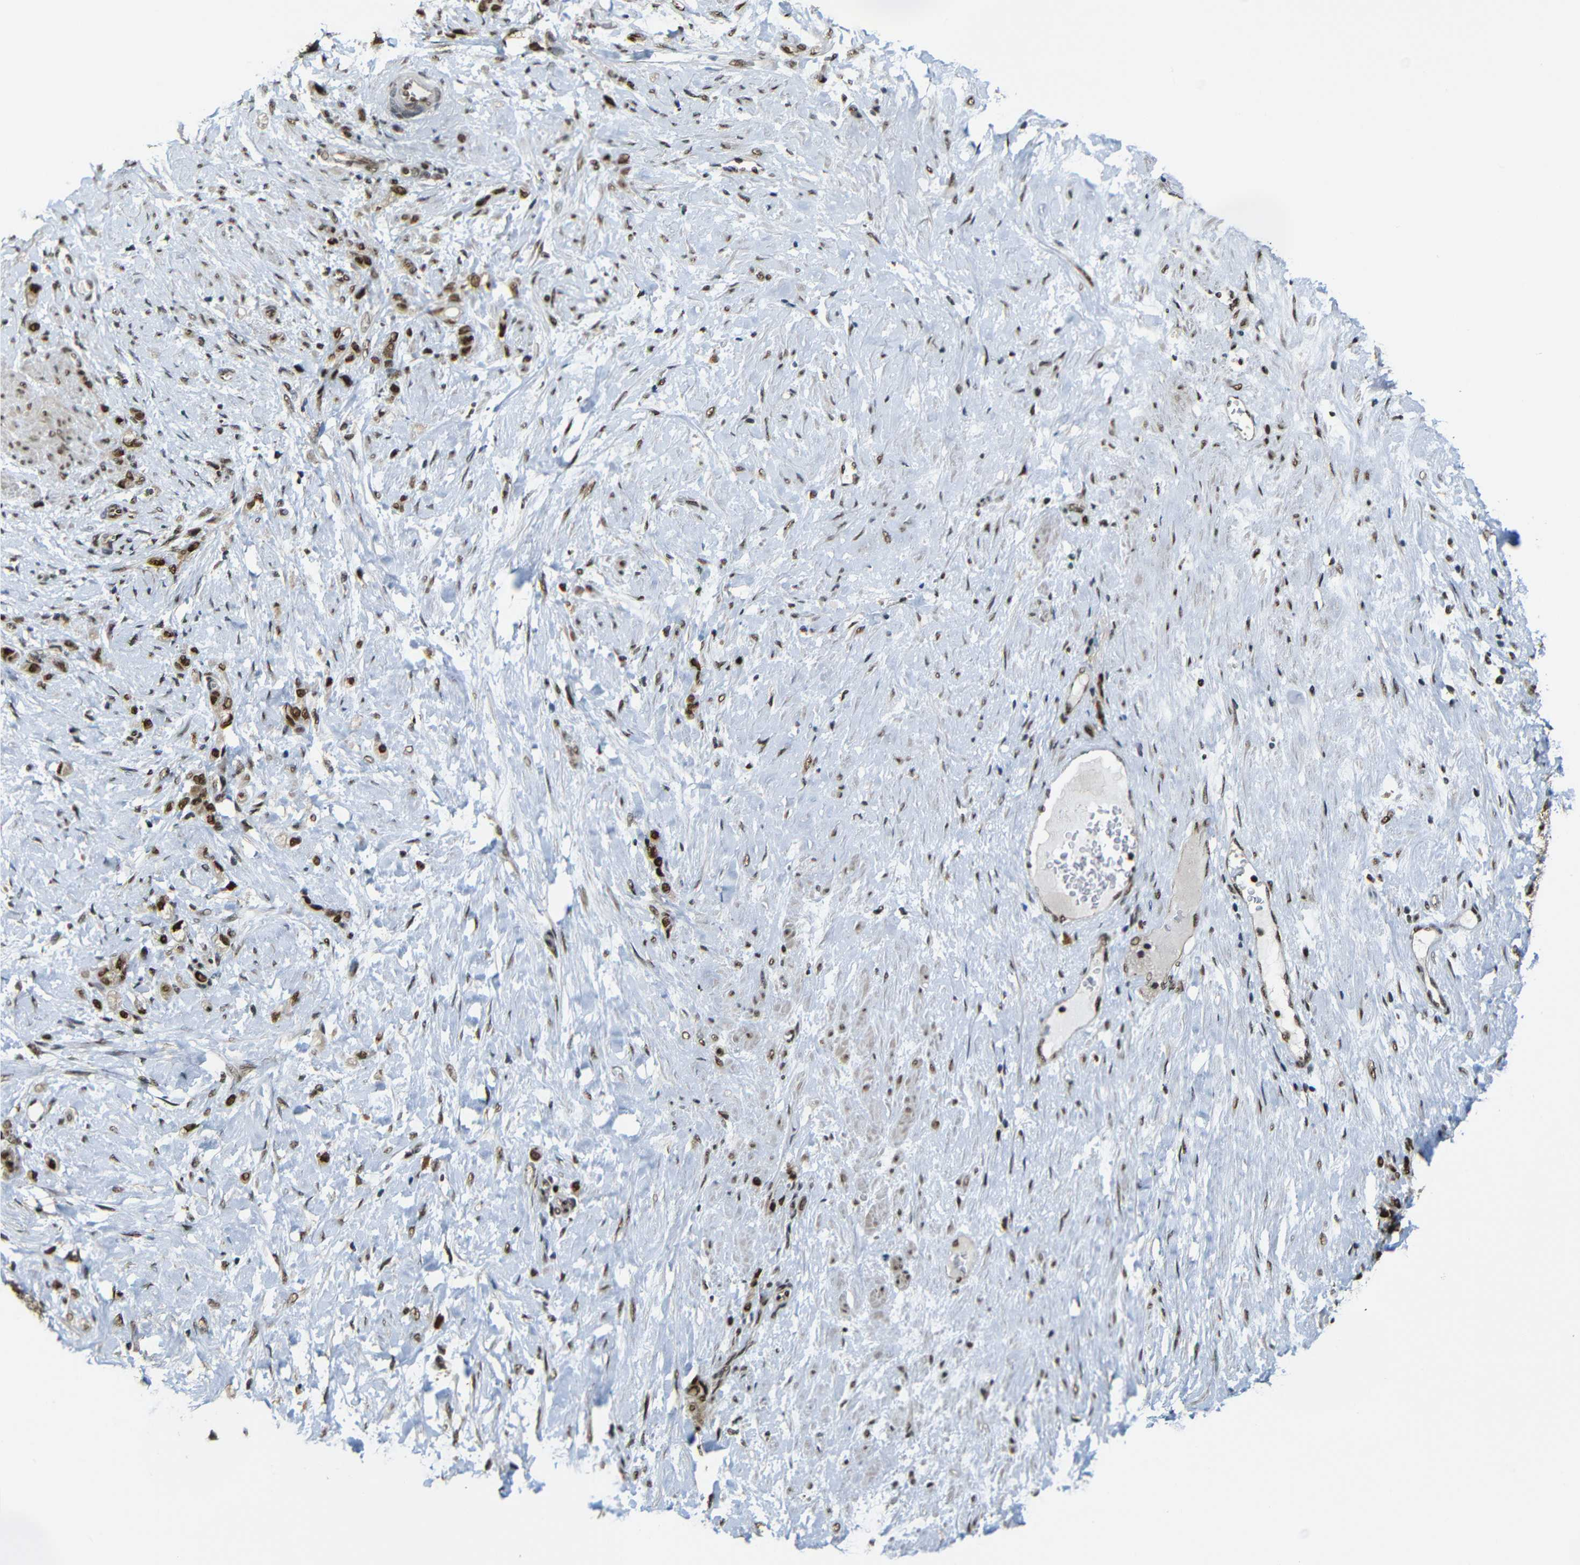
{"staining": {"intensity": "strong", "quantity": ">75%", "location": "cytoplasmic/membranous,nuclear"}, "tissue": "stomach cancer", "cell_type": "Tumor cells", "image_type": "cancer", "snomed": [{"axis": "morphology", "description": "Adenocarcinoma, NOS"}, {"axis": "topography", "description": "Stomach"}], "caption": "Human stomach adenocarcinoma stained for a protein (brown) exhibits strong cytoplasmic/membranous and nuclear positive staining in about >75% of tumor cells.", "gene": "TCF7L2", "patient": {"sex": "male", "age": 82}}